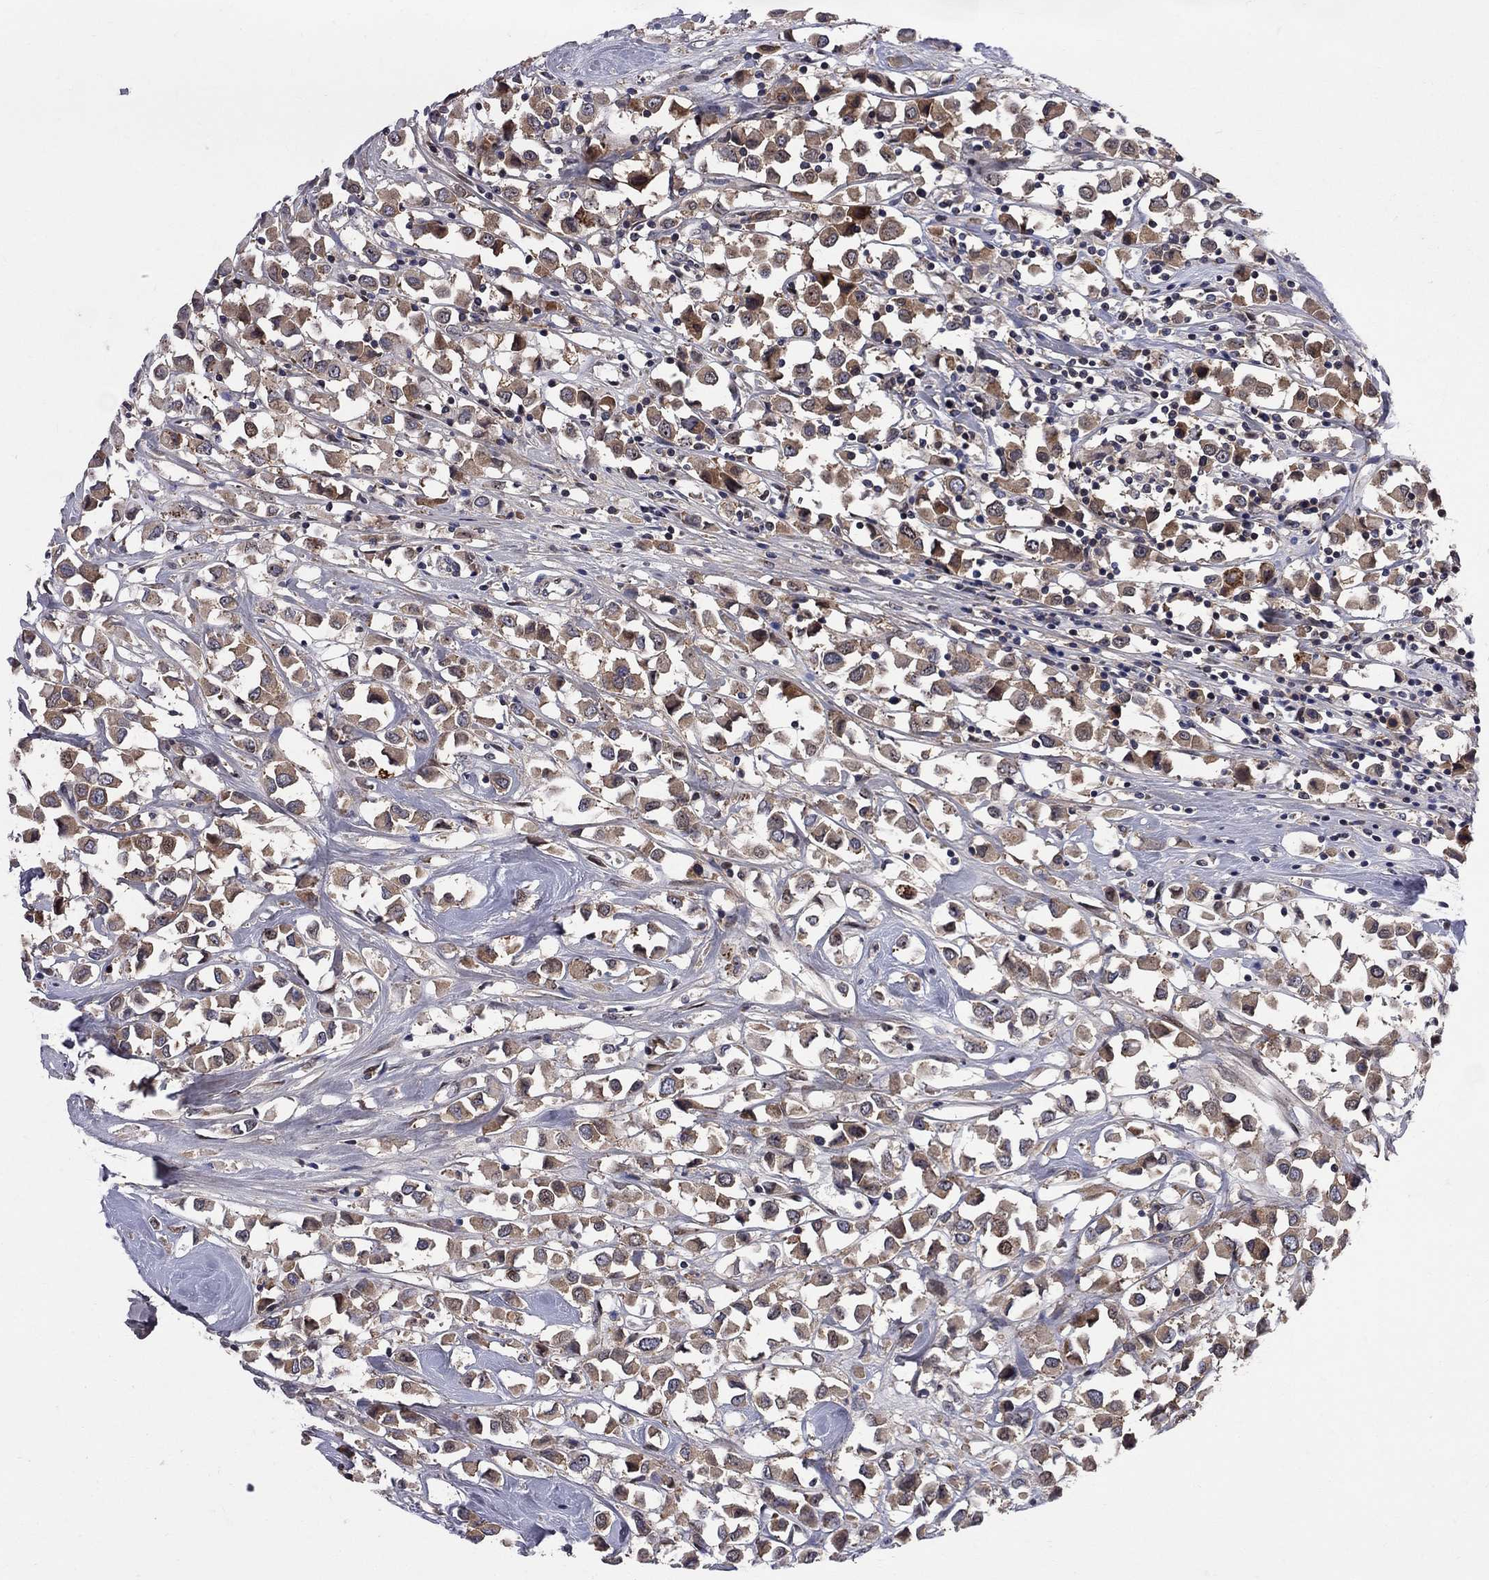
{"staining": {"intensity": "moderate", "quantity": ">75%", "location": "cytoplasmic/membranous"}, "tissue": "breast cancer", "cell_type": "Tumor cells", "image_type": "cancer", "snomed": [{"axis": "morphology", "description": "Duct carcinoma"}, {"axis": "topography", "description": "Breast"}], "caption": "Immunohistochemistry of invasive ductal carcinoma (breast) demonstrates medium levels of moderate cytoplasmic/membranous staining in about >75% of tumor cells.", "gene": "CNOT11", "patient": {"sex": "female", "age": 61}}